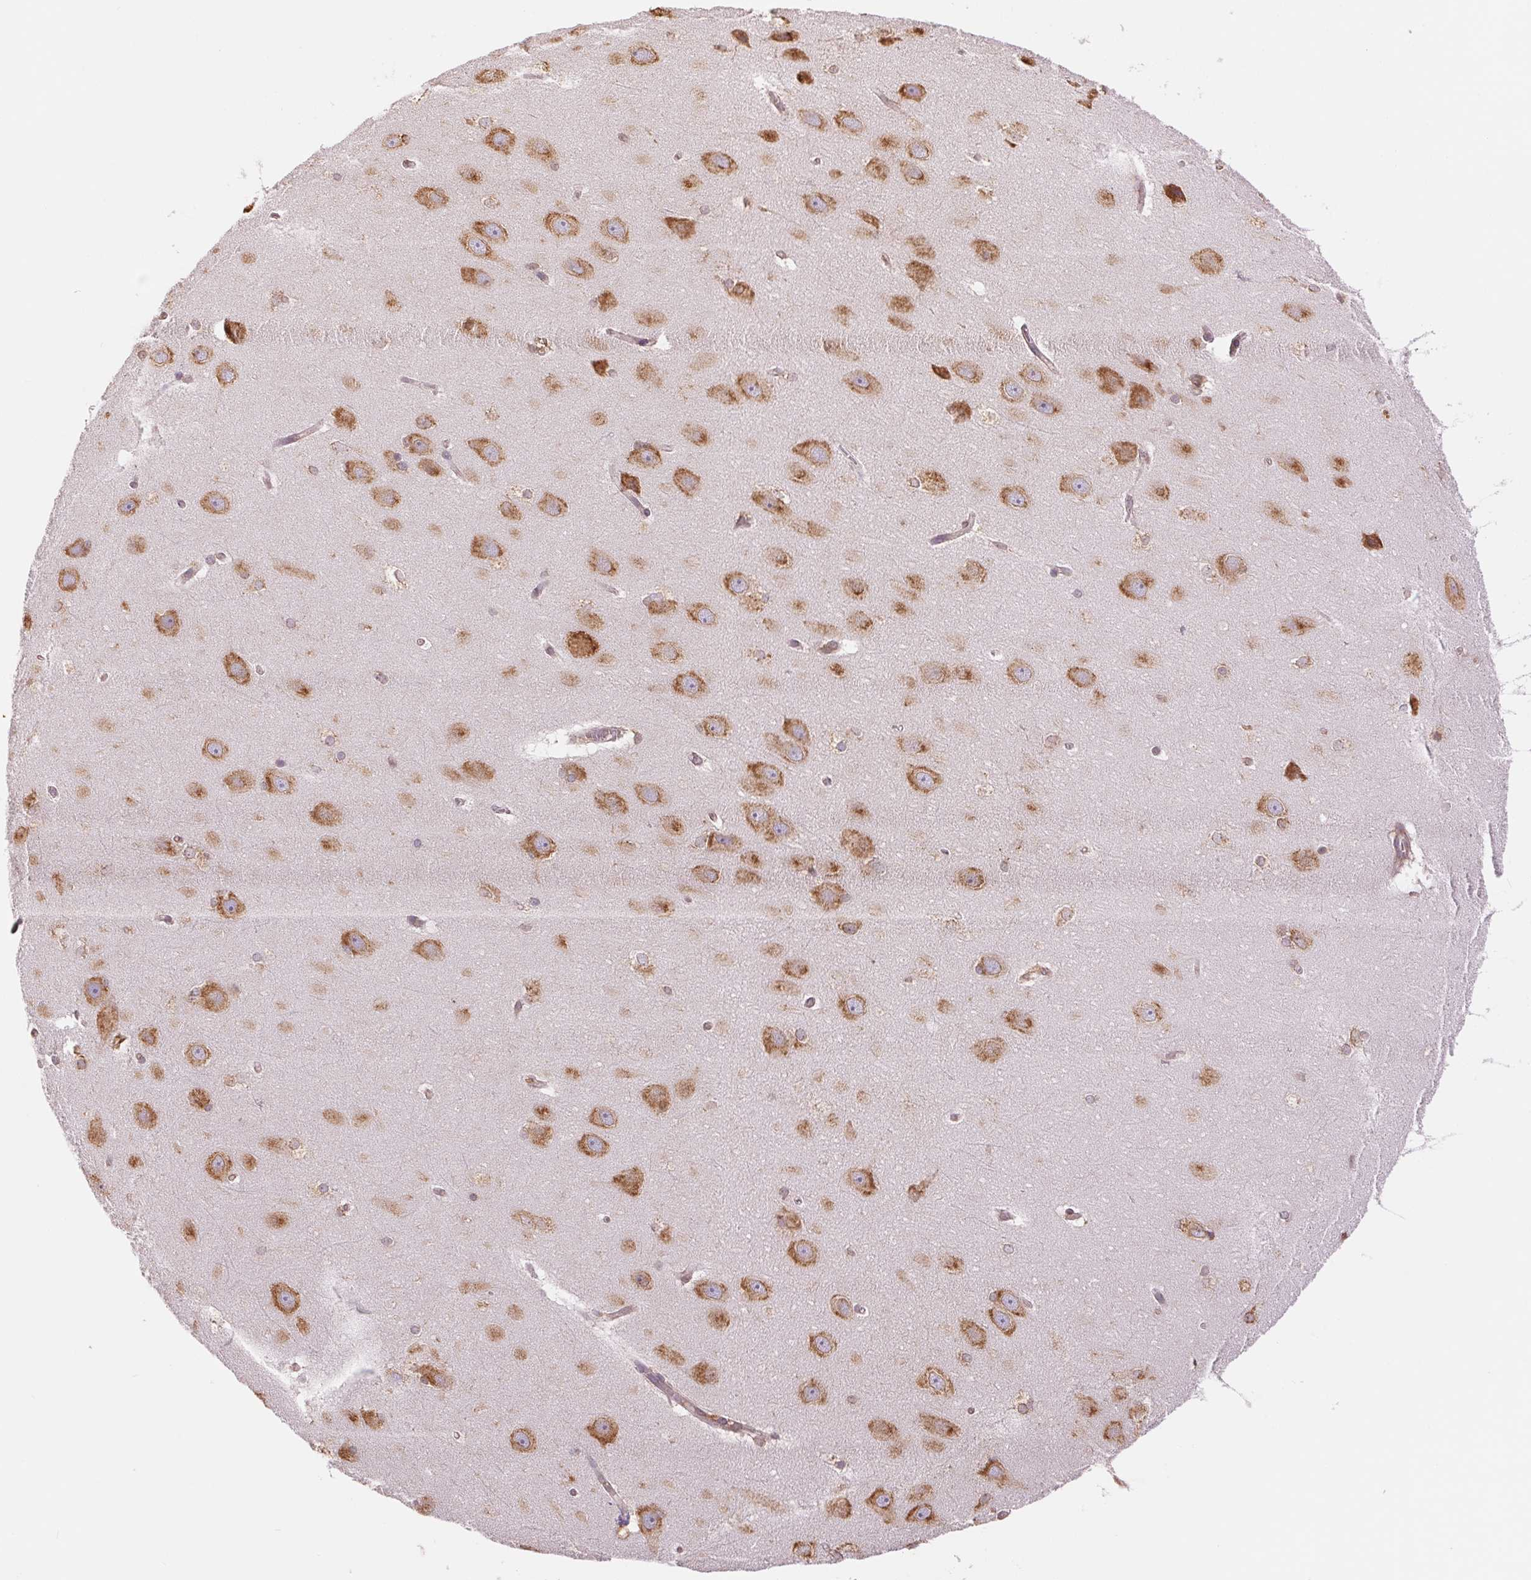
{"staining": {"intensity": "weak", "quantity": ">75%", "location": "cytoplasmic/membranous"}, "tissue": "hippocampus", "cell_type": "Glial cells", "image_type": "normal", "snomed": [{"axis": "morphology", "description": "Normal tissue, NOS"}, {"axis": "topography", "description": "Cerebral cortex"}, {"axis": "topography", "description": "Hippocampus"}], "caption": "Hippocampus stained for a protein (brown) exhibits weak cytoplasmic/membranous positive staining in approximately >75% of glial cells.", "gene": "RPN1", "patient": {"sex": "female", "age": 19}}